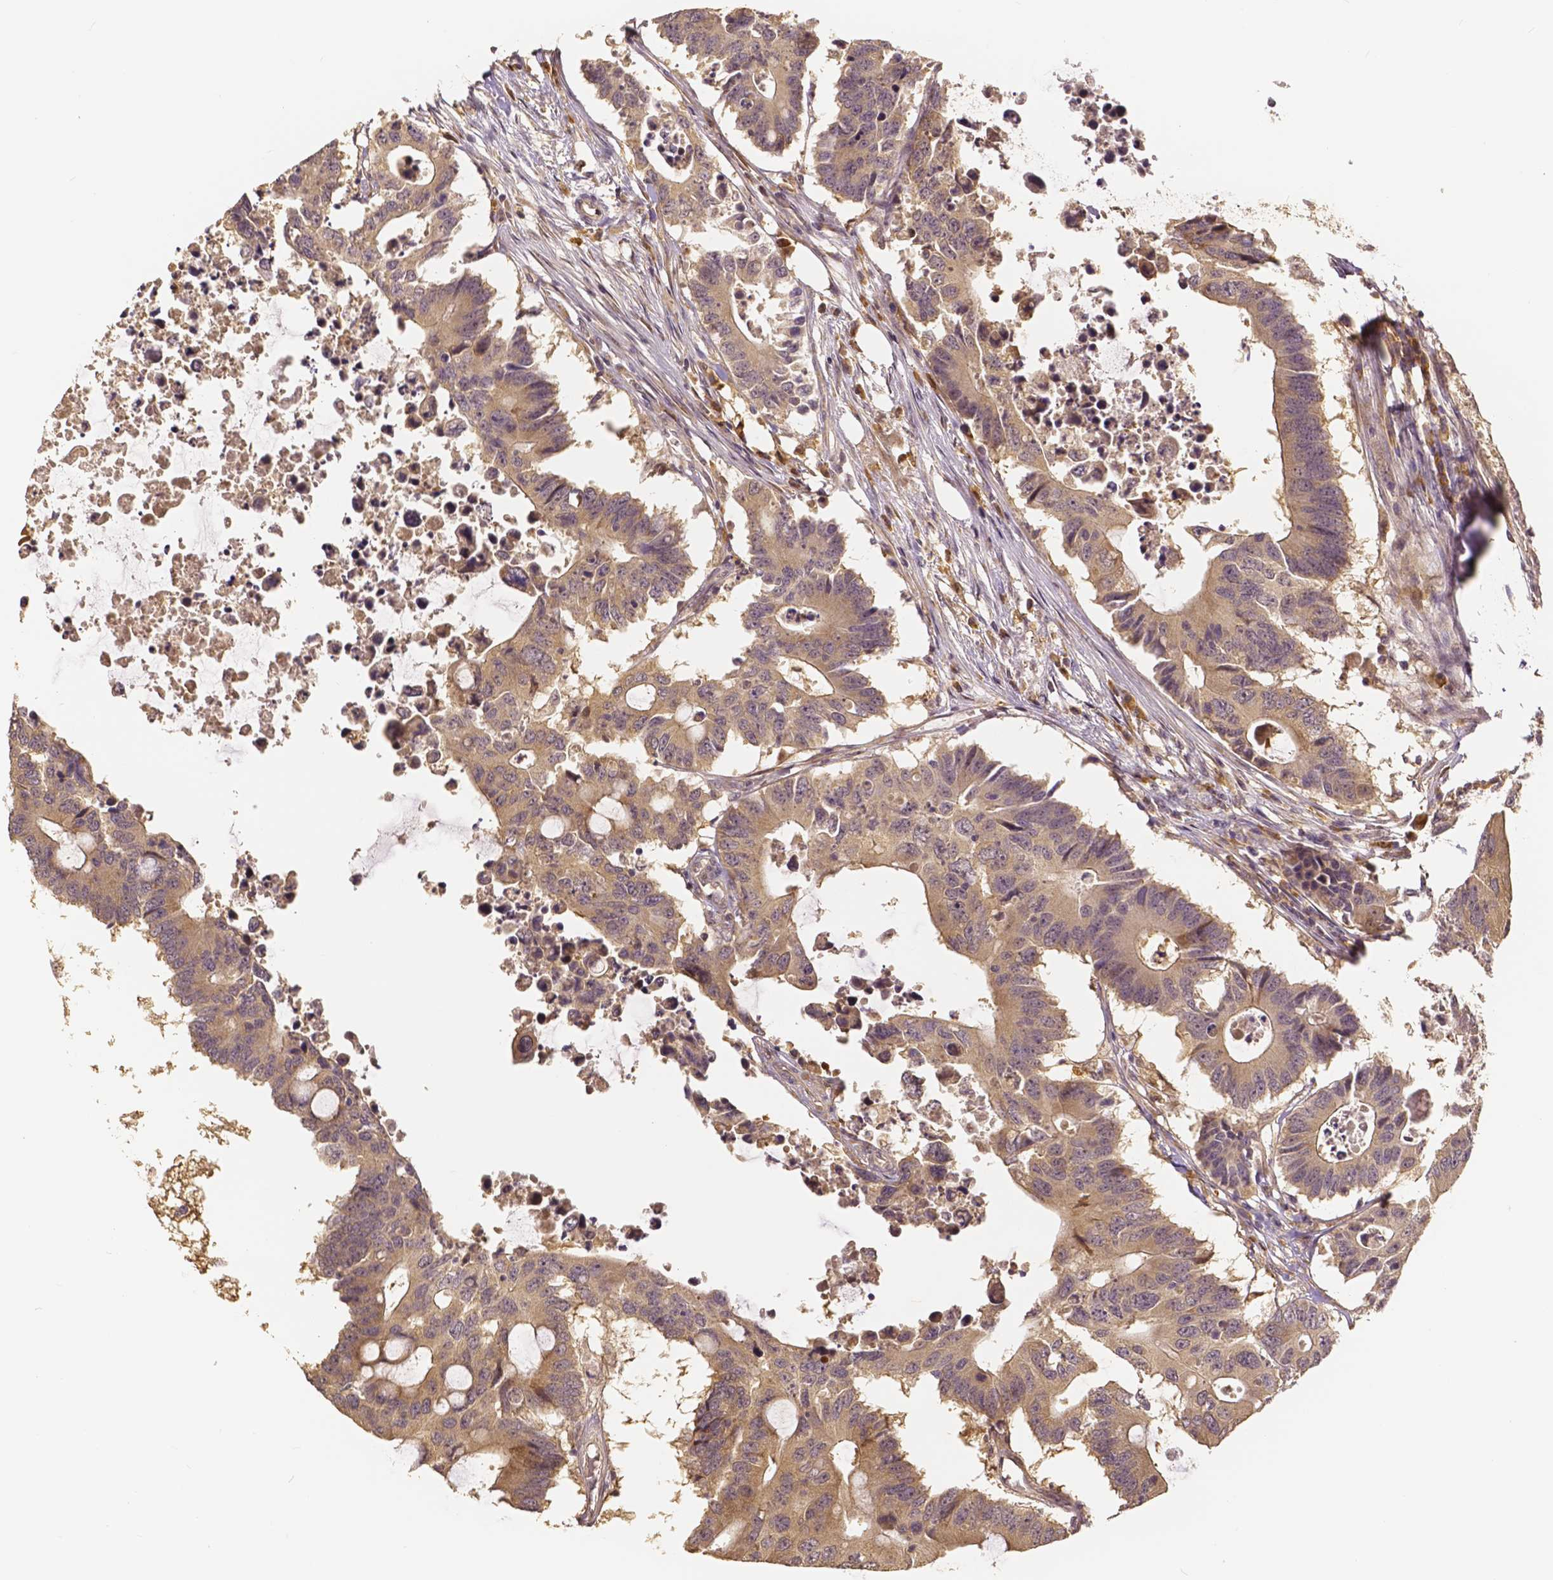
{"staining": {"intensity": "weak", "quantity": ">75%", "location": "cytoplasmic/membranous"}, "tissue": "colorectal cancer", "cell_type": "Tumor cells", "image_type": "cancer", "snomed": [{"axis": "morphology", "description": "Adenocarcinoma, NOS"}, {"axis": "topography", "description": "Colon"}], "caption": "Human colorectal cancer stained with a brown dye displays weak cytoplasmic/membranous positive positivity in approximately >75% of tumor cells.", "gene": "USP9X", "patient": {"sex": "male", "age": 71}}